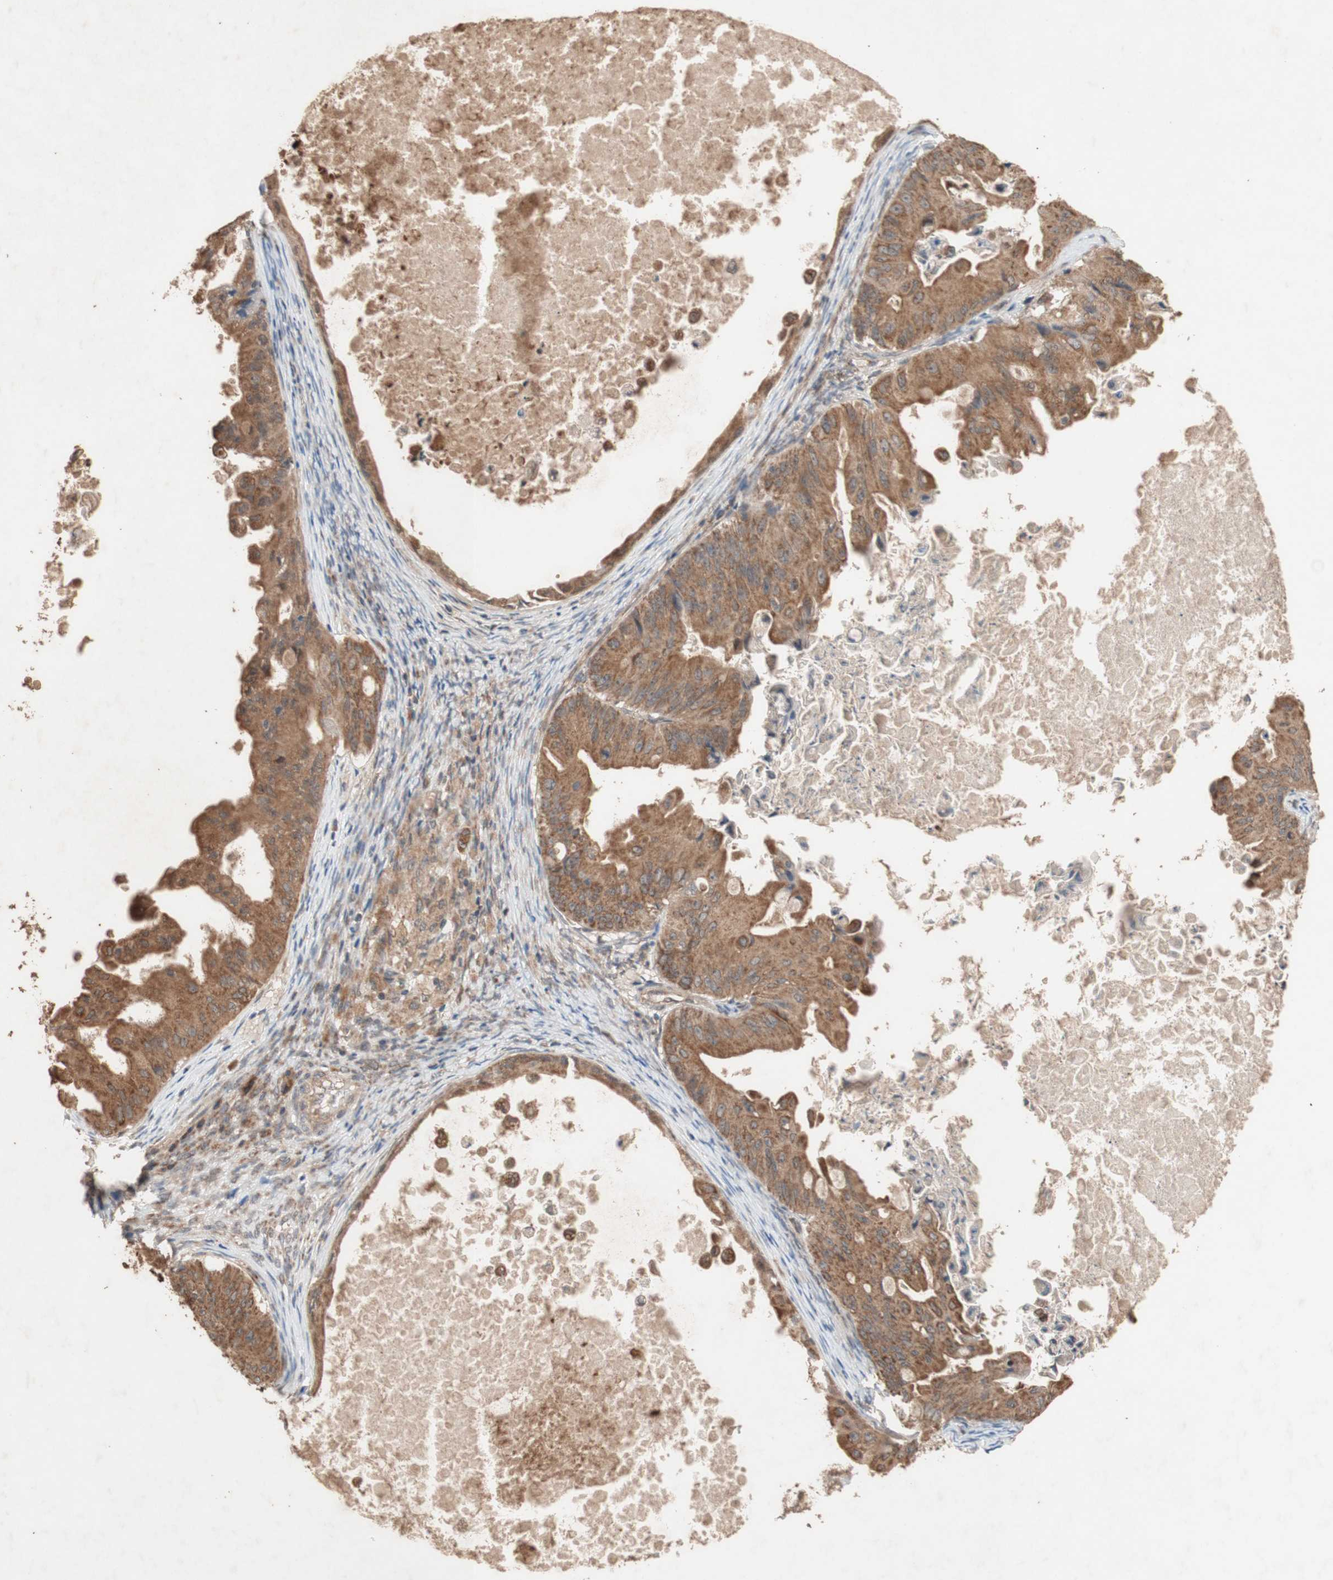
{"staining": {"intensity": "moderate", "quantity": ">75%", "location": "cytoplasmic/membranous"}, "tissue": "ovarian cancer", "cell_type": "Tumor cells", "image_type": "cancer", "snomed": [{"axis": "morphology", "description": "Cystadenocarcinoma, mucinous, NOS"}, {"axis": "topography", "description": "Ovary"}], "caption": "Immunohistochemical staining of ovarian mucinous cystadenocarcinoma exhibits moderate cytoplasmic/membranous protein staining in approximately >75% of tumor cells.", "gene": "DDOST", "patient": {"sex": "female", "age": 37}}